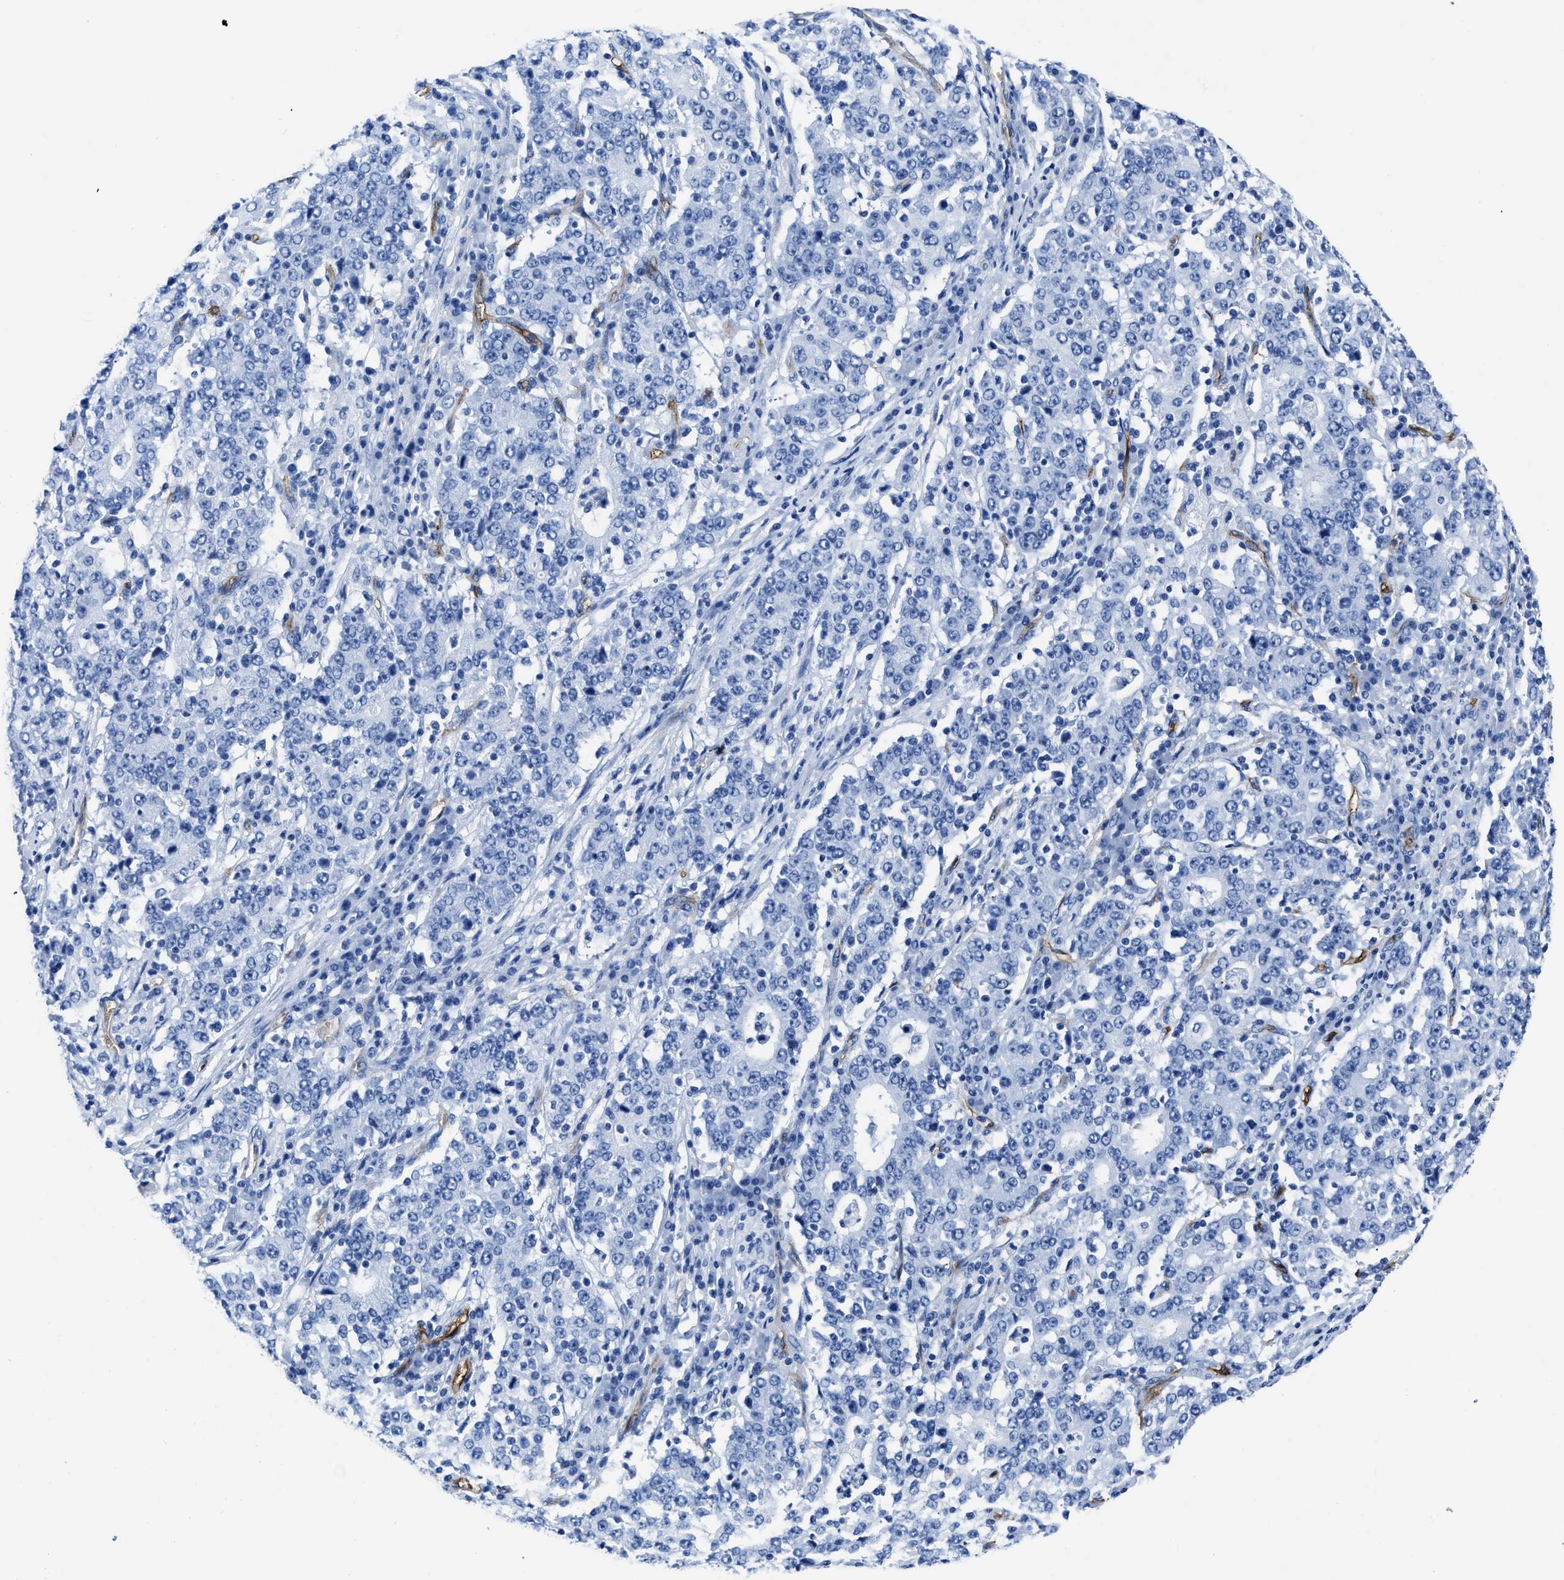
{"staining": {"intensity": "negative", "quantity": "none", "location": "none"}, "tissue": "stomach cancer", "cell_type": "Tumor cells", "image_type": "cancer", "snomed": [{"axis": "morphology", "description": "Adenocarcinoma, NOS"}, {"axis": "topography", "description": "Stomach"}], "caption": "Tumor cells show no significant protein staining in stomach cancer (adenocarcinoma).", "gene": "AQP1", "patient": {"sex": "male", "age": 59}}